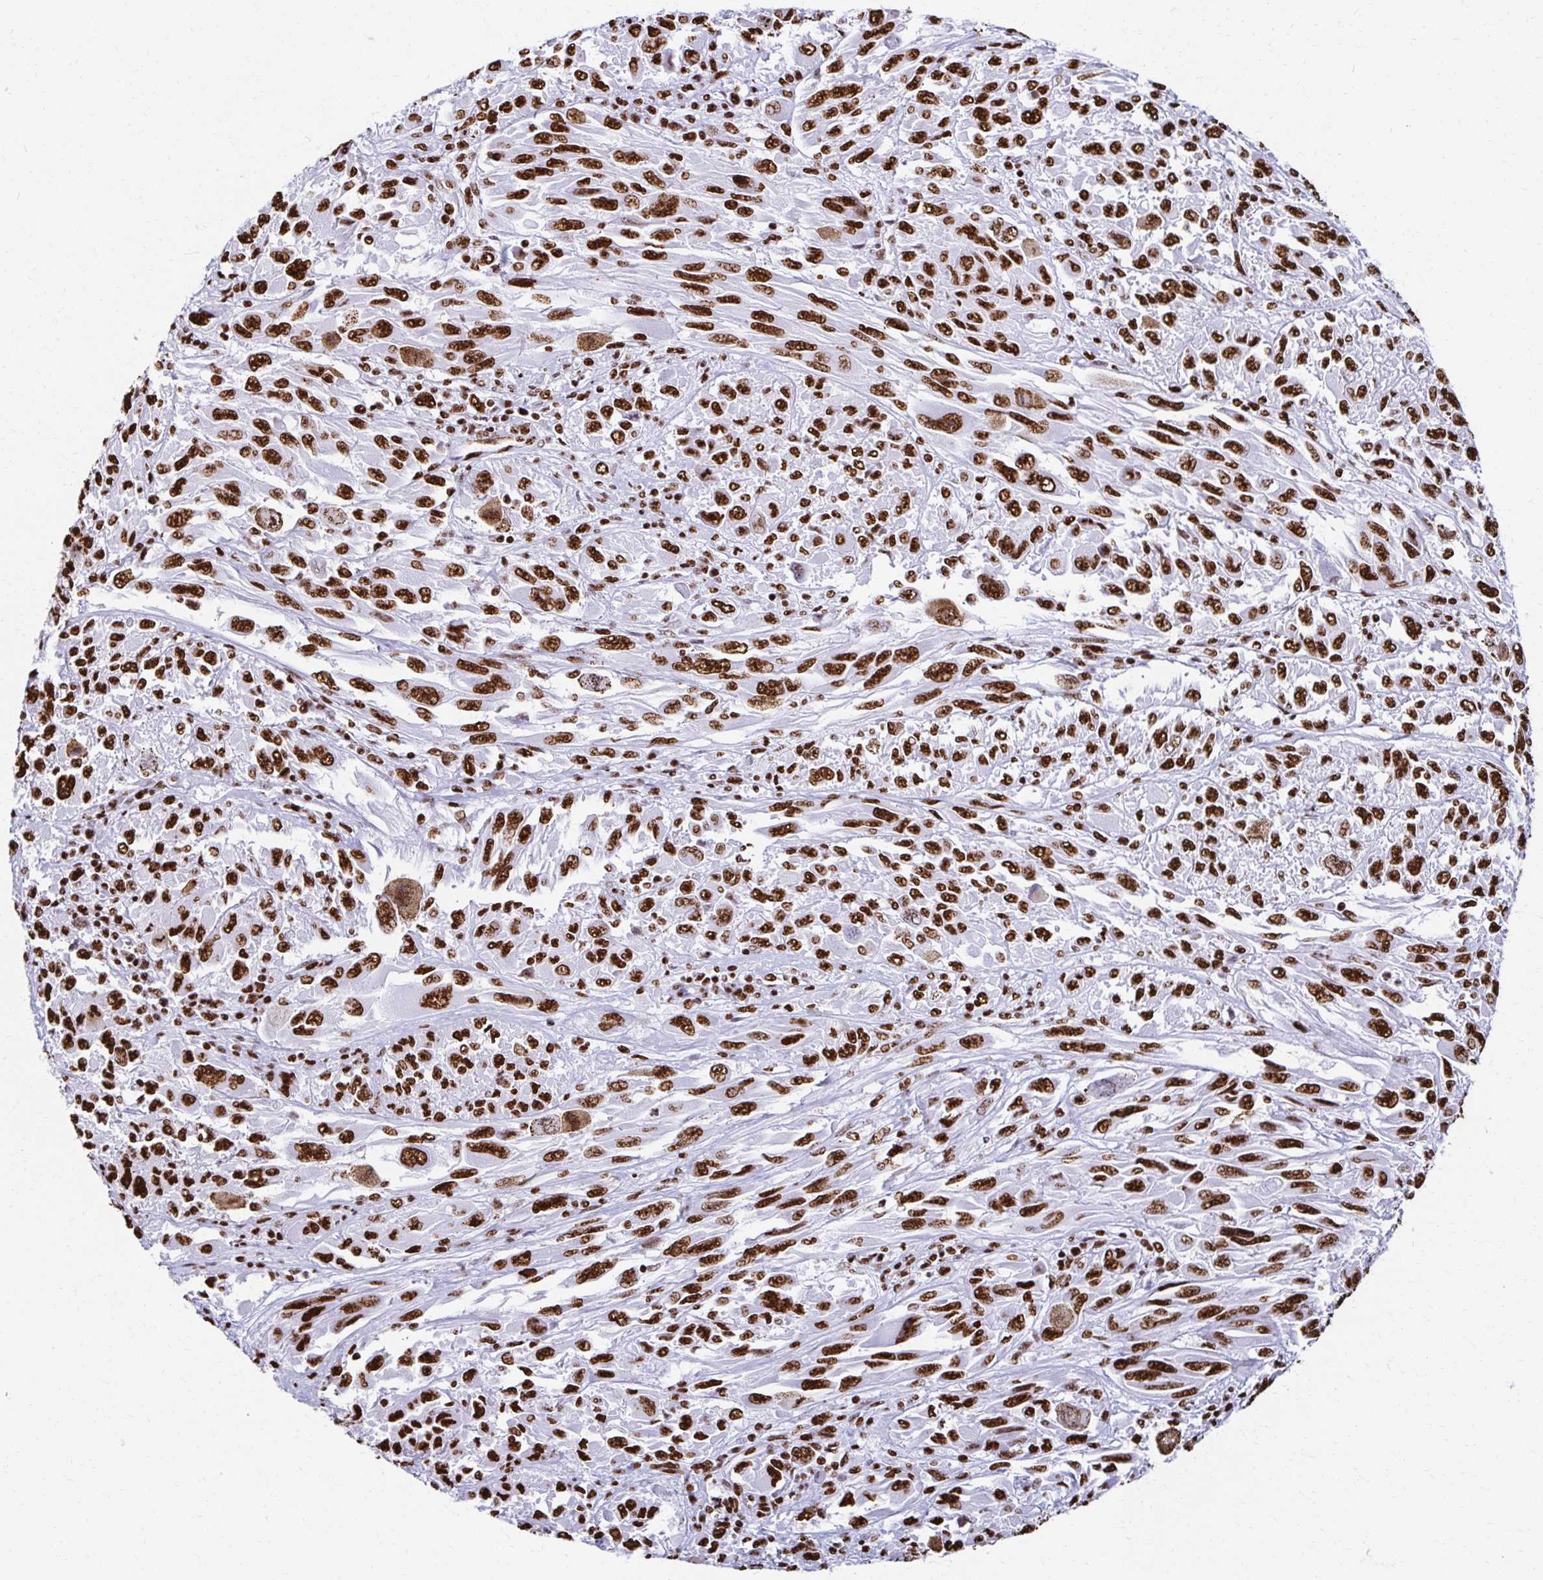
{"staining": {"intensity": "strong", "quantity": ">75%", "location": "nuclear"}, "tissue": "melanoma", "cell_type": "Tumor cells", "image_type": "cancer", "snomed": [{"axis": "morphology", "description": "Malignant melanoma, NOS"}, {"axis": "topography", "description": "Skin"}], "caption": "Melanoma stained with DAB (3,3'-diaminobenzidine) immunohistochemistry exhibits high levels of strong nuclear staining in approximately >75% of tumor cells.", "gene": "NONO", "patient": {"sex": "female", "age": 91}}